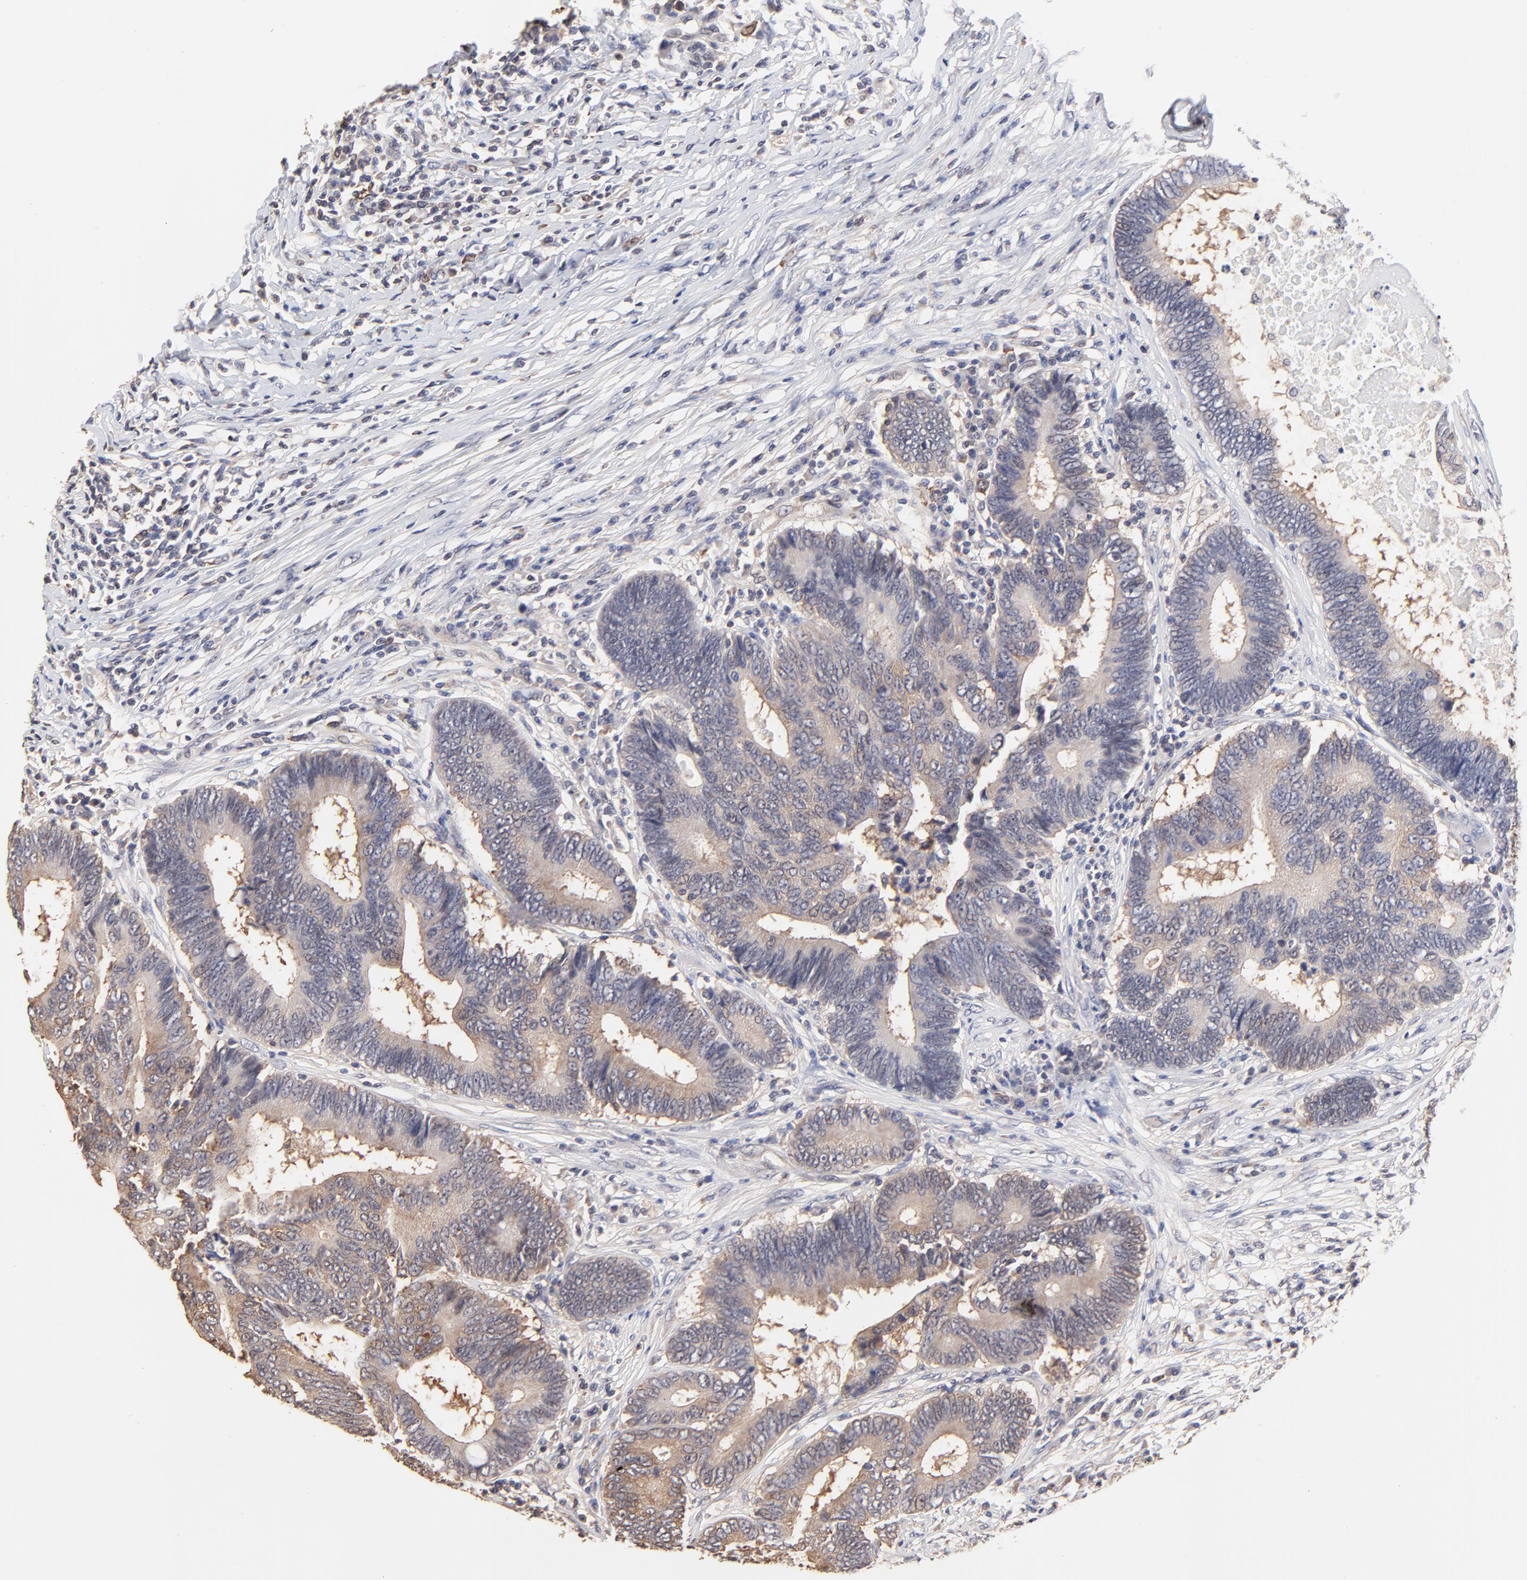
{"staining": {"intensity": "weak", "quantity": ">75%", "location": "cytoplasmic/membranous"}, "tissue": "colorectal cancer", "cell_type": "Tumor cells", "image_type": "cancer", "snomed": [{"axis": "morphology", "description": "Adenocarcinoma, NOS"}, {"axis": "topography", "description": "Colon"}], "caption": "Tumor cells reveal weak cytoplasmic/membranous staining in approximately >75% of cells in colorectal adenocarcinoma.", "gene": "CCT2", "patient": {"sex": "female", "age": 78}}